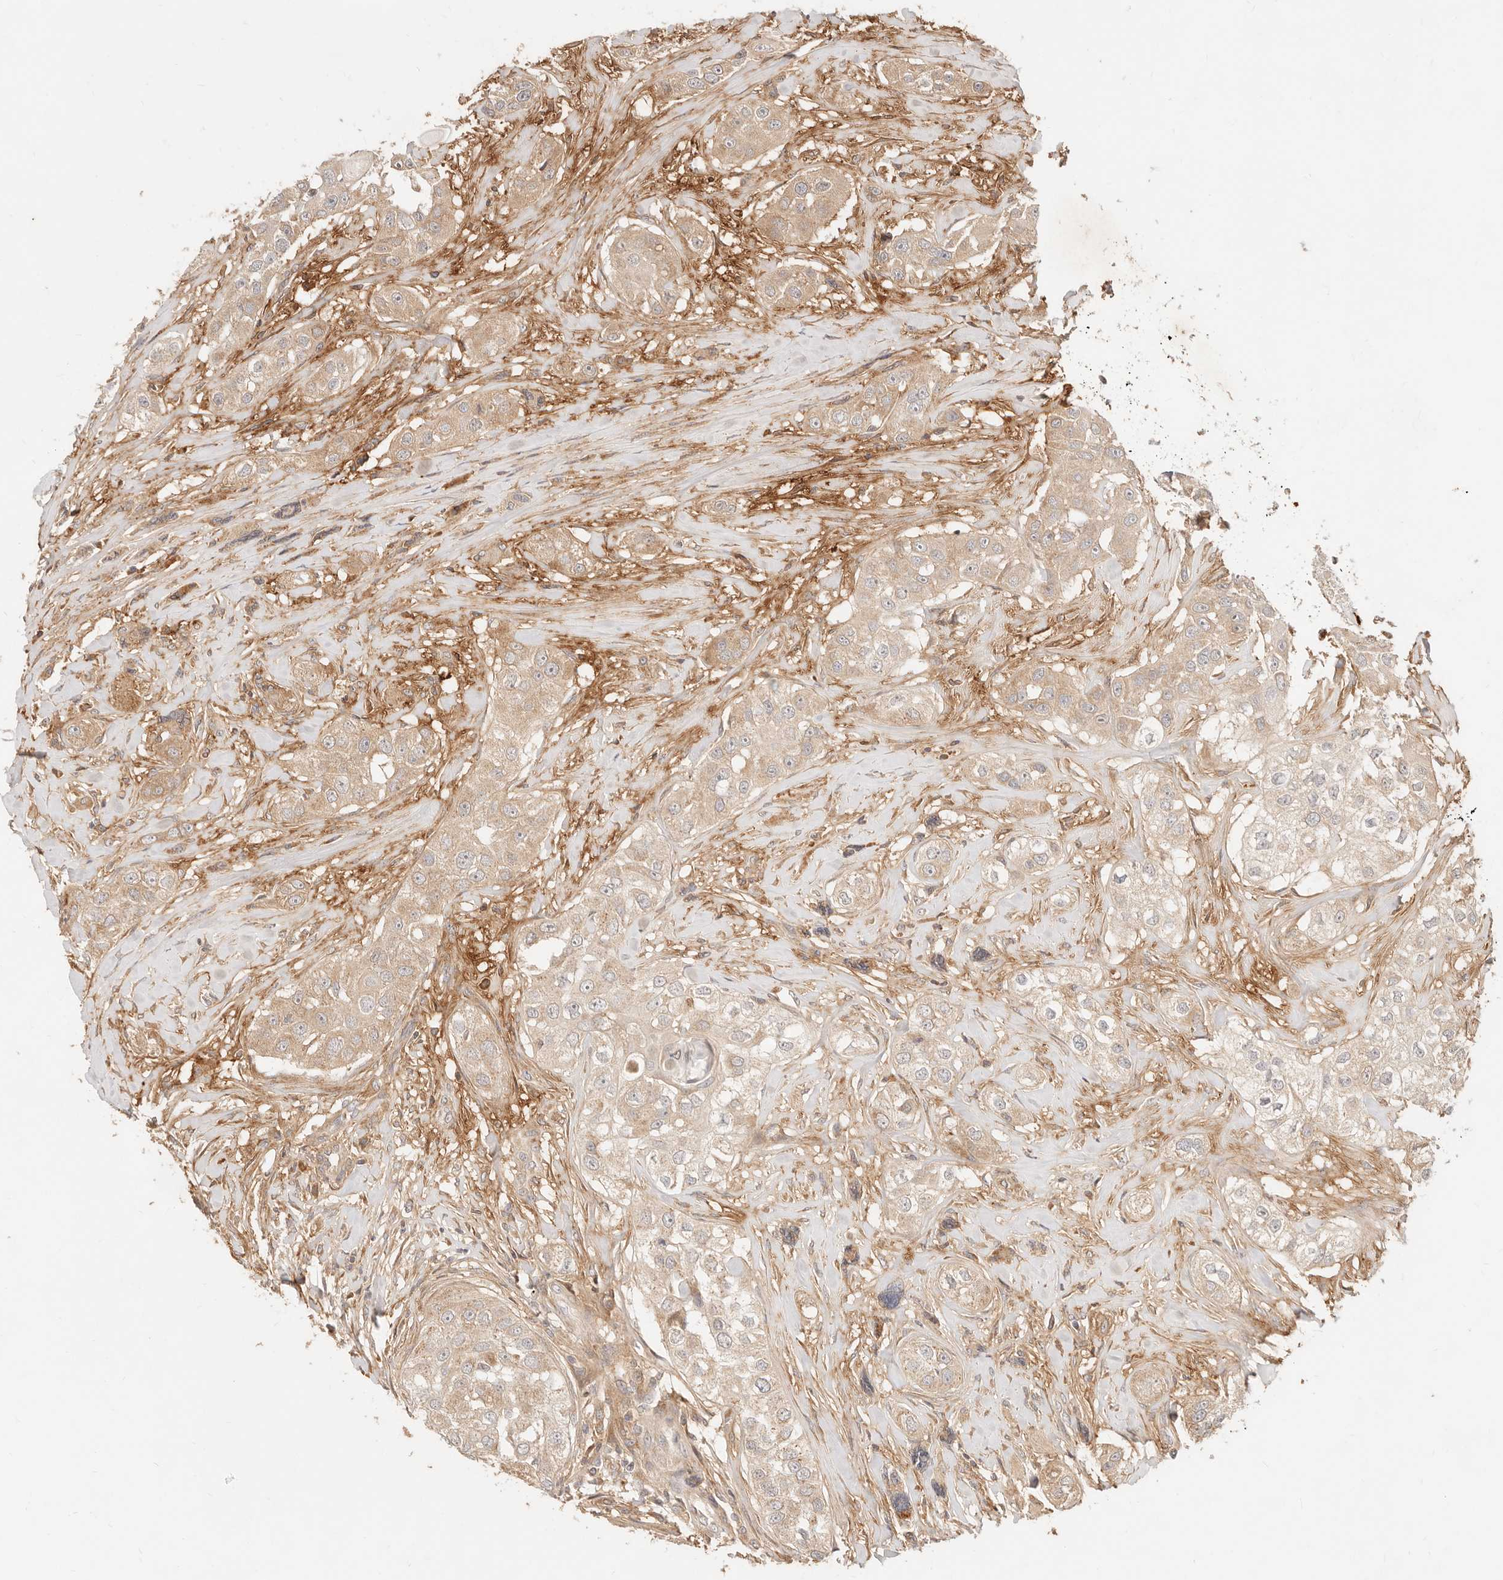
{"staining": {"intensity": "weak", "quantity": "25%-75%", "location": "cytoplasmic/membranous"}, "tissue": "head and neck cancer", "cell_type": "Tumor cells", "image_type": "cancer", "snomed": [{"axis": "morphology", "description": "Normal tissue, NOS"}, {"axis": "morphology", "description": "Squamous cell carcinoma, NOS"}, {"axis": "topography", "description": "Skeletal muscle"}, {"axis": "topography", "description": "Head-Neck"}], "caption": "A histopathology image of human squamous cell carcinoma (head and neck) stained for a protein demonstrates weak cytoplasmic/membranous brown staining in tumor cells. Immunohistochemistry stains the protein of interest in brown and the nuclei are stained blue.", "gene": "UBXN10", "patient": {"sex": "male", "age": 51}}